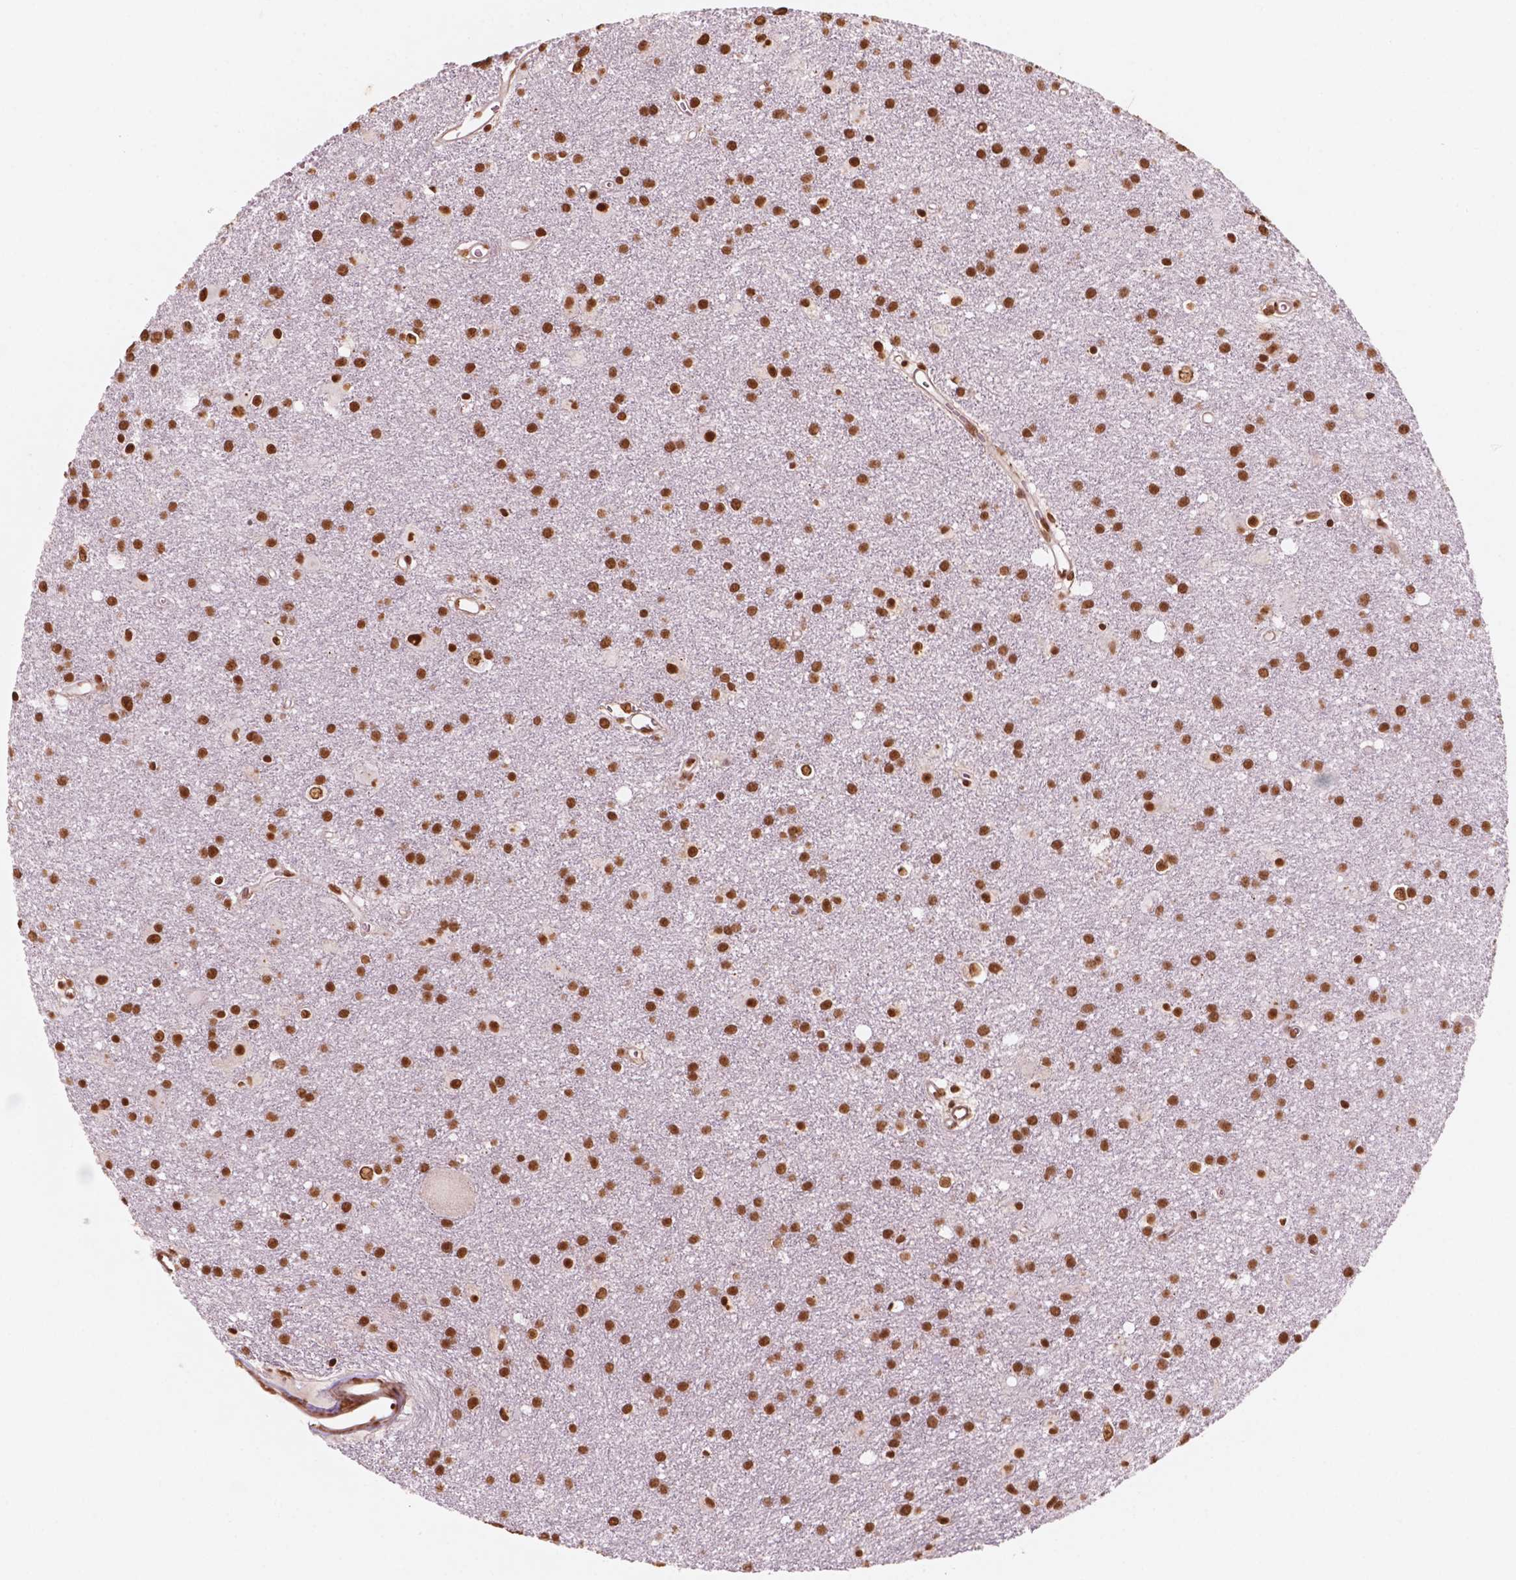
{"staining": {"intensity": "strong", "quantity": ">75%", "location": "nuclear"}, "tissue": "glioma", "cell_type": "Tumor cells", "image_type": "cancer", "snomed": [{"axis": "morphology", "description": "Glioma, malignant, Low grade"}, {"axis": "topography", "description": "Brain"}], "caption": "DAB immunohistochemical staining of human low-grade glioma (malignant) demonstrates strong nuclear protein staining in about >75% of tumor cells.", "gene": "GTF3C5", "patient": {"sex": "male", "age": 58}}